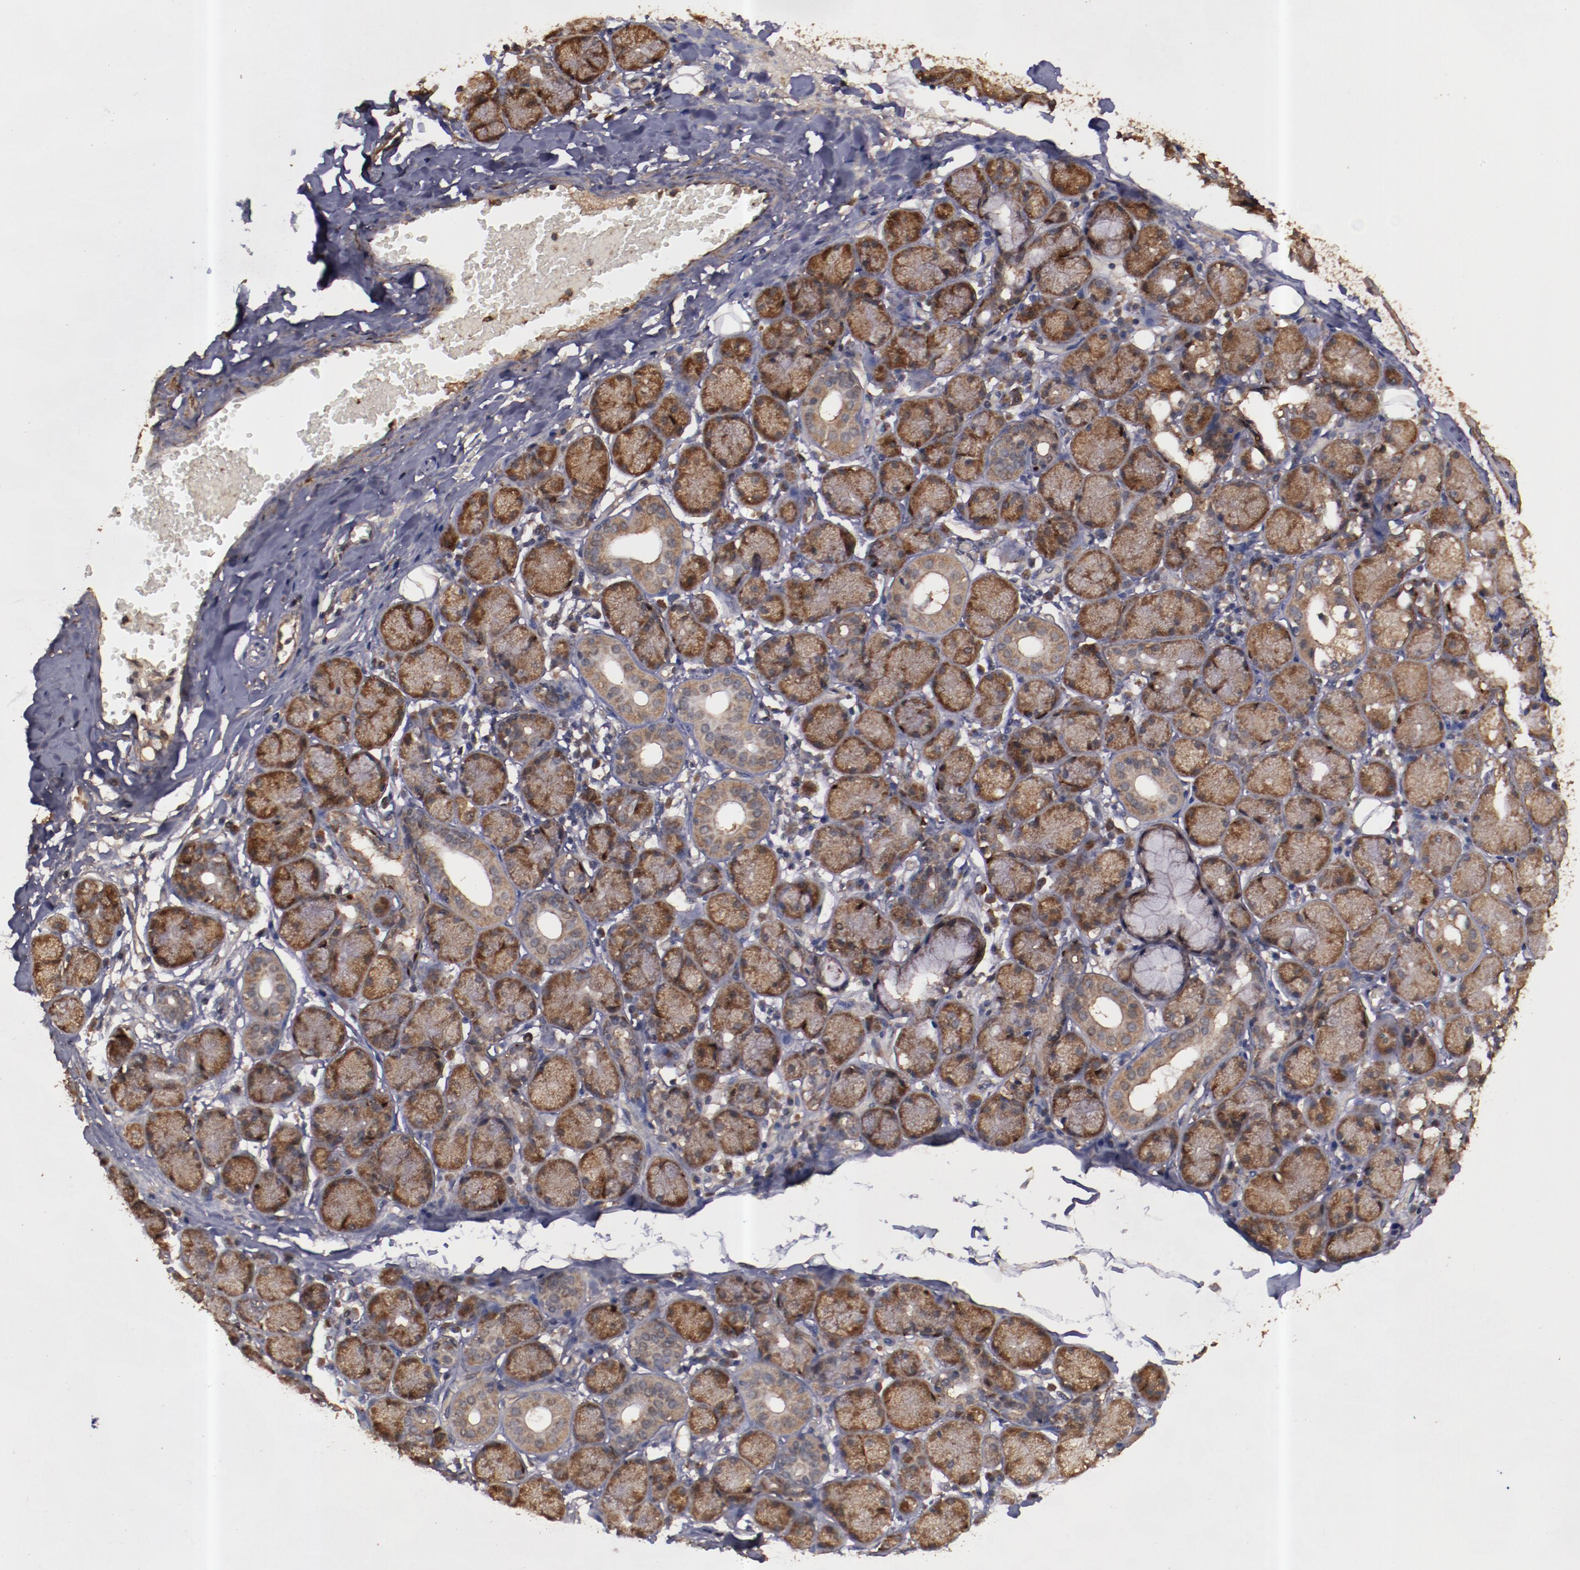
{"staining": {"intensity": "strong", "quantity": ">75%", "location": "cytoplasmic/membranous"}, "tissue": "salivary gland", "cell_type": "Glandular cells", "image_type": "normal", "snomed": [{"axis": "morphology", "description": "Normal tissue, NOS"}, {"axis": "topography", "description": "Salivary gland"}], "caption": "Unremarkable salivary gland displays strong cytoplasmic/membranous staining in about >75% of glandular cells.", "gene": "TXNDC16", "patient": {"sex": "female", "age": 24}}